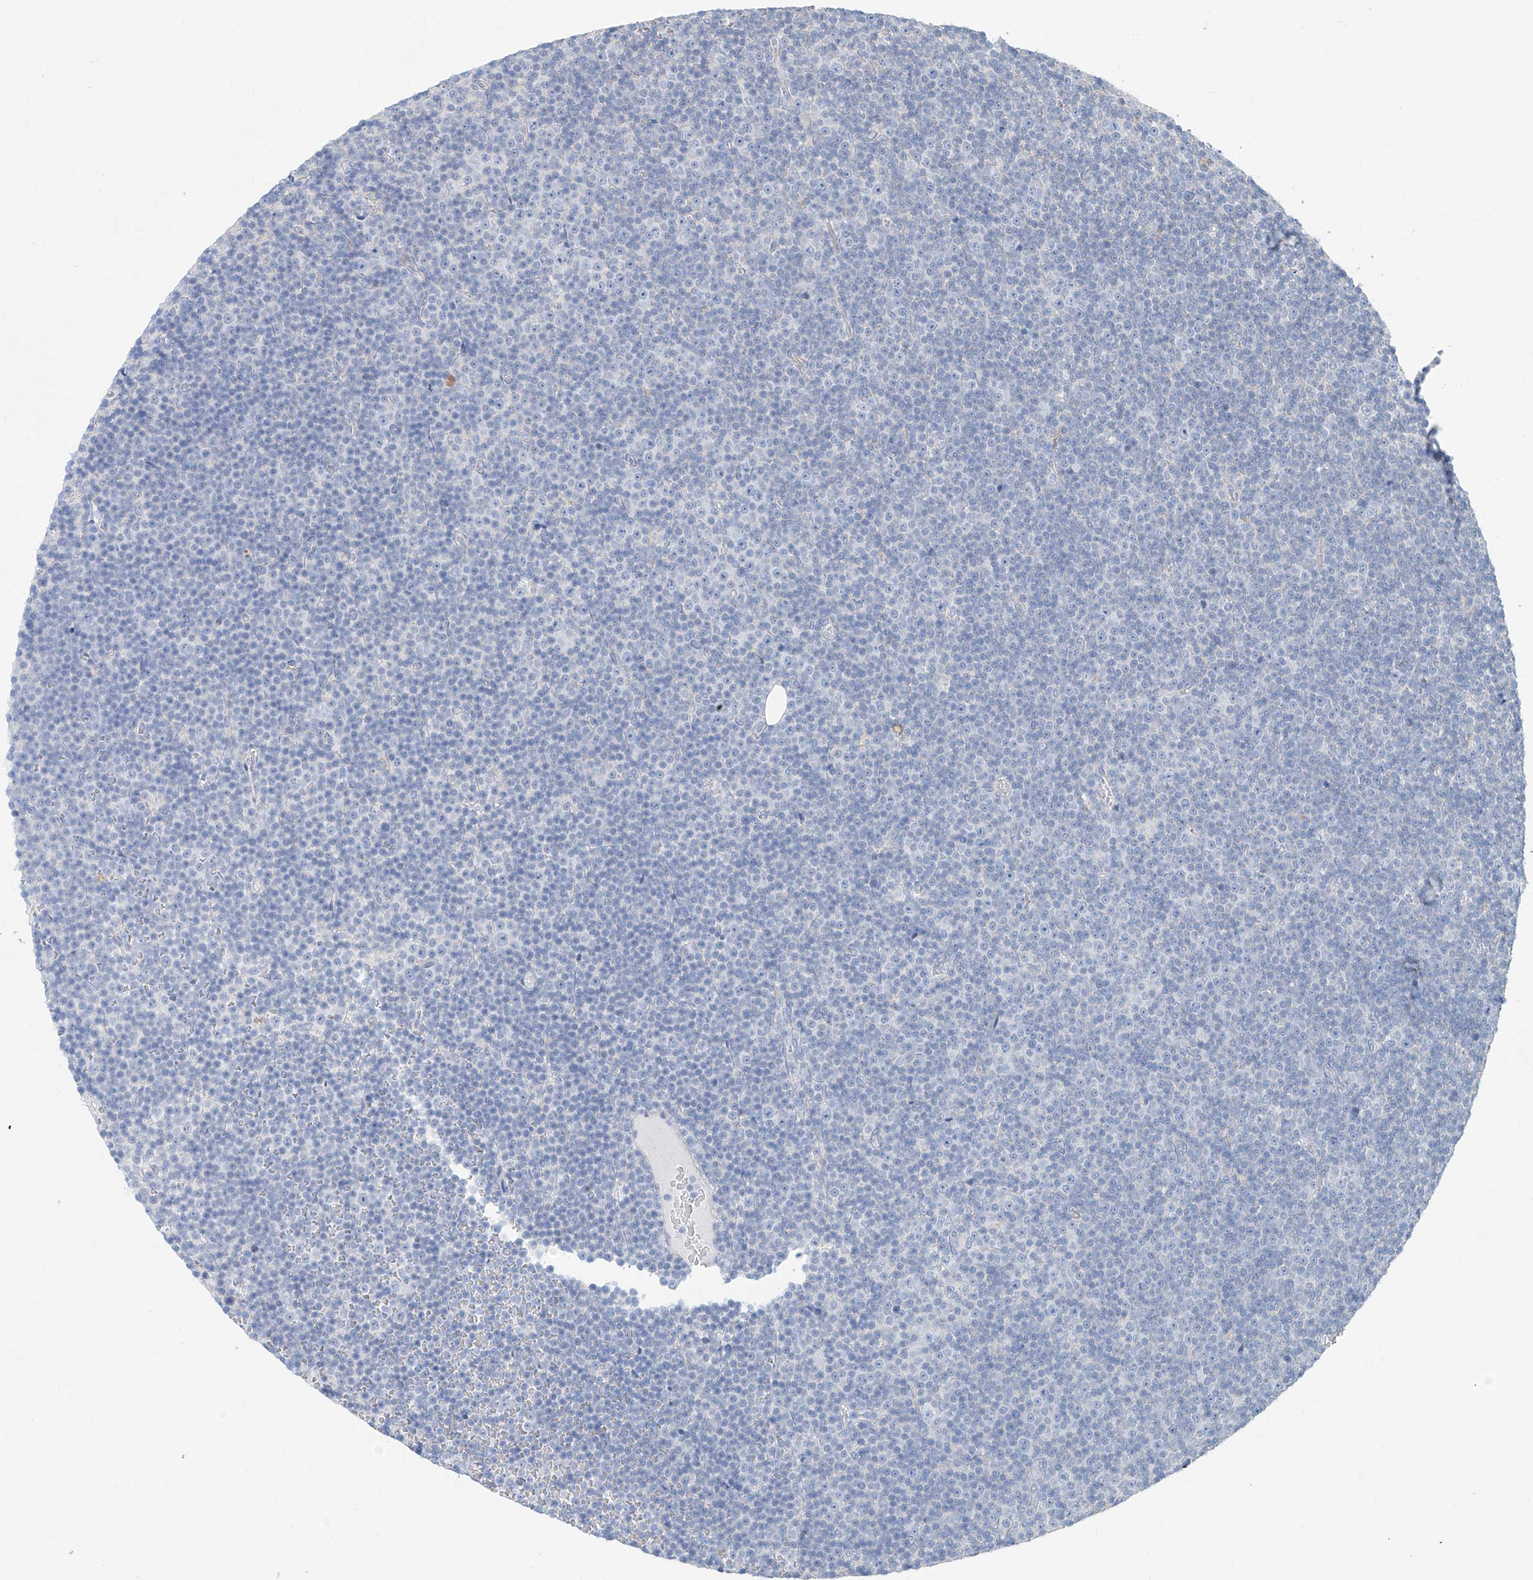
{"staining": {"intensity": "negative", "quantity": "none", "location": "none"}, "tissue": "lymphoma", "cell_type": "Tumor cells", "image_type": "cancer", "snomed": [{"axis": "morphology", "description": "Malignant lymphoma, non-Hodgkin's type, Low grade"}, {"axis": "topography", "description": "Lymph node"}], "caption": "This image is of lymphoma stained with immunohistochemistry to label a protein in brown with the nuclei are counter-stained blue. There is no staining in tumor cells.", "gene": "ANKRD34A", "patient": {"sex": "female", "age": 67}}